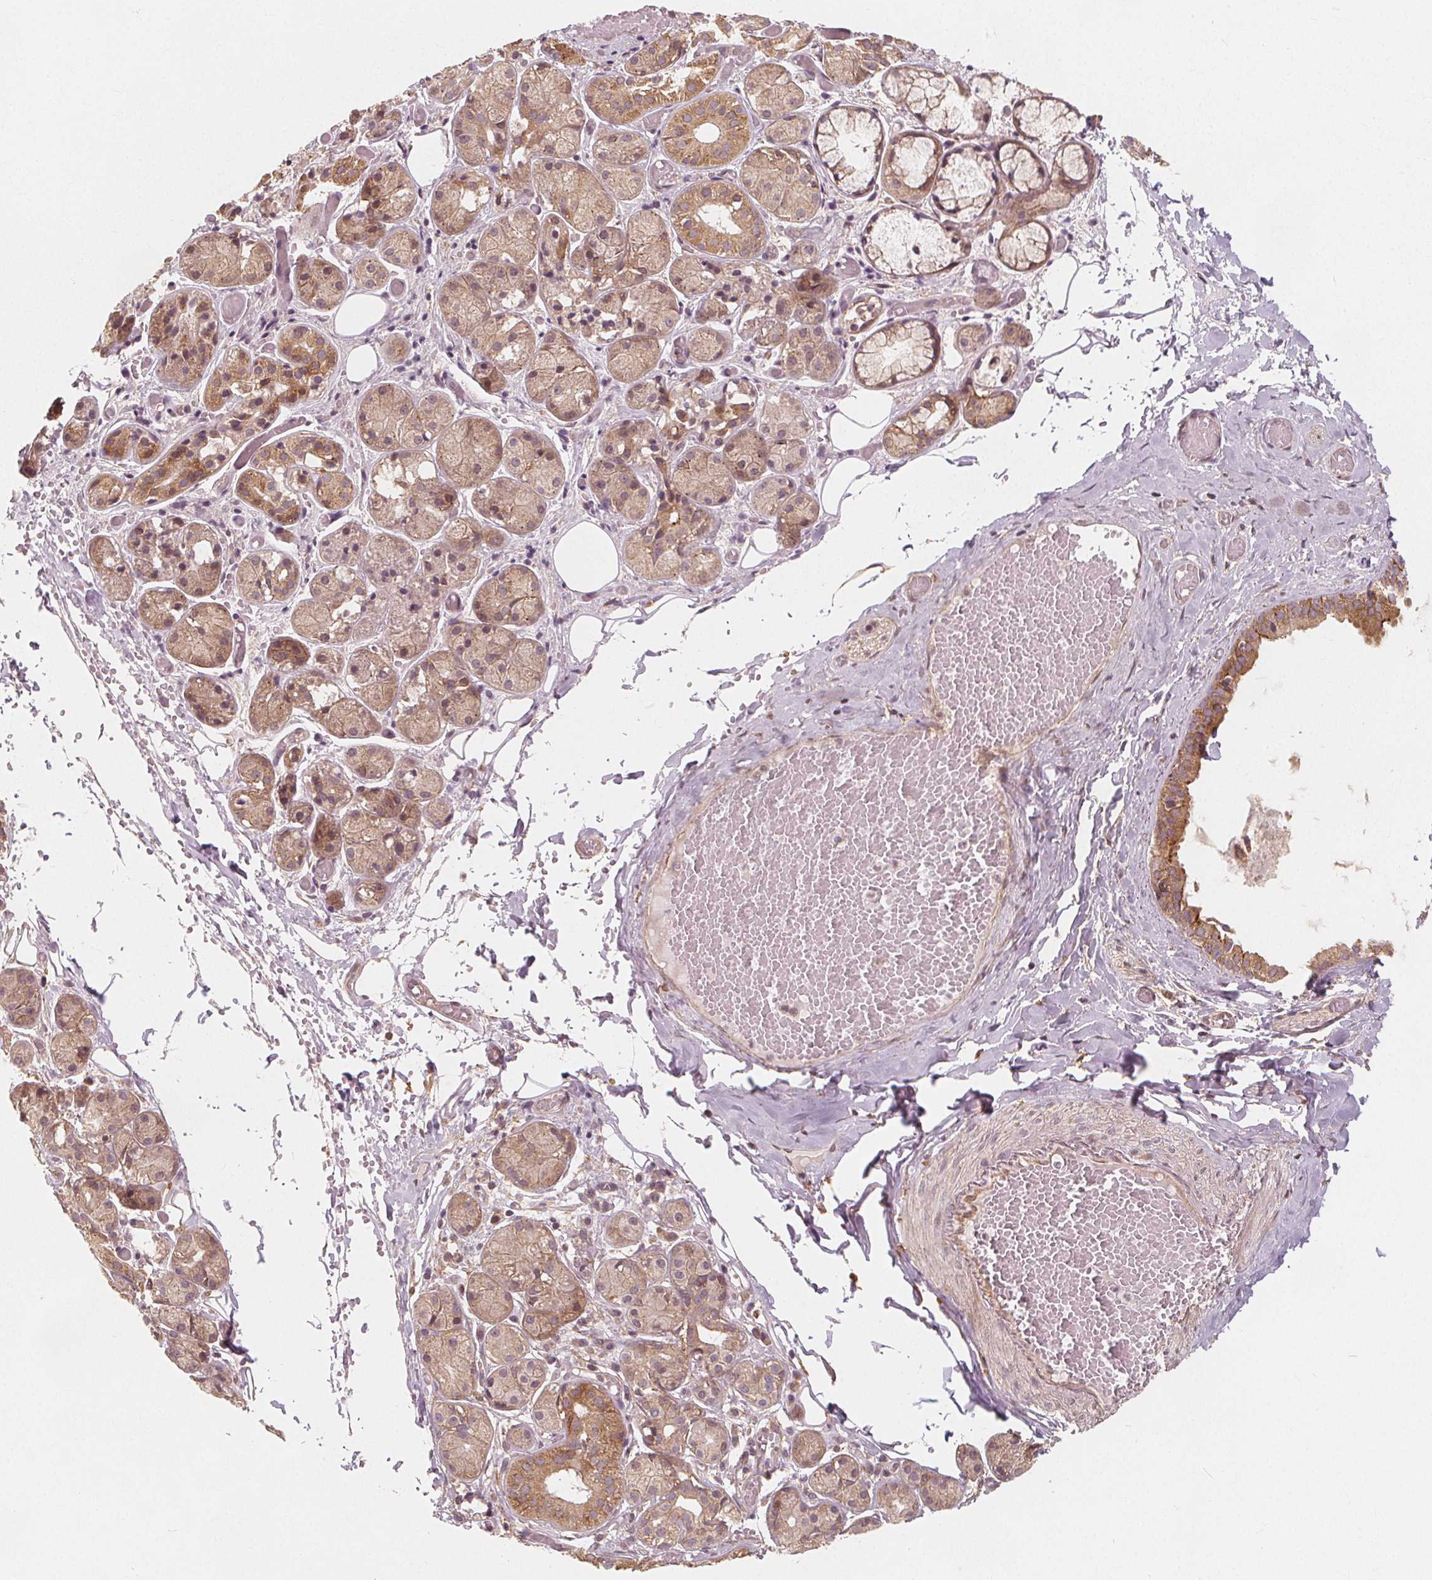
{"staining": {"intensity": "weak", "quantity": "25%-75%", "location": "cytoplasmic/membranous"}, "tissue": "salivary gland", "cell_type": "Glandular cells", "image_type": "normal", "snomed": [{"axis": "morphology", "description": "Normal tissue, NOS"}, {"axis": "topography", "description": "Salivary gland"}, {"axis": "topography", "description": "Peripheral nerve tissue"}], "caption": "IHC histopathology image of unremarkable salivary gland stained for a protein (brown), which demonstrates low levels of weak cytoplasmic/membranous positivity in about 25%-75% of glandular cells.", "gene": "SNX12", "patient": {"sex": "male", "age": 71}}